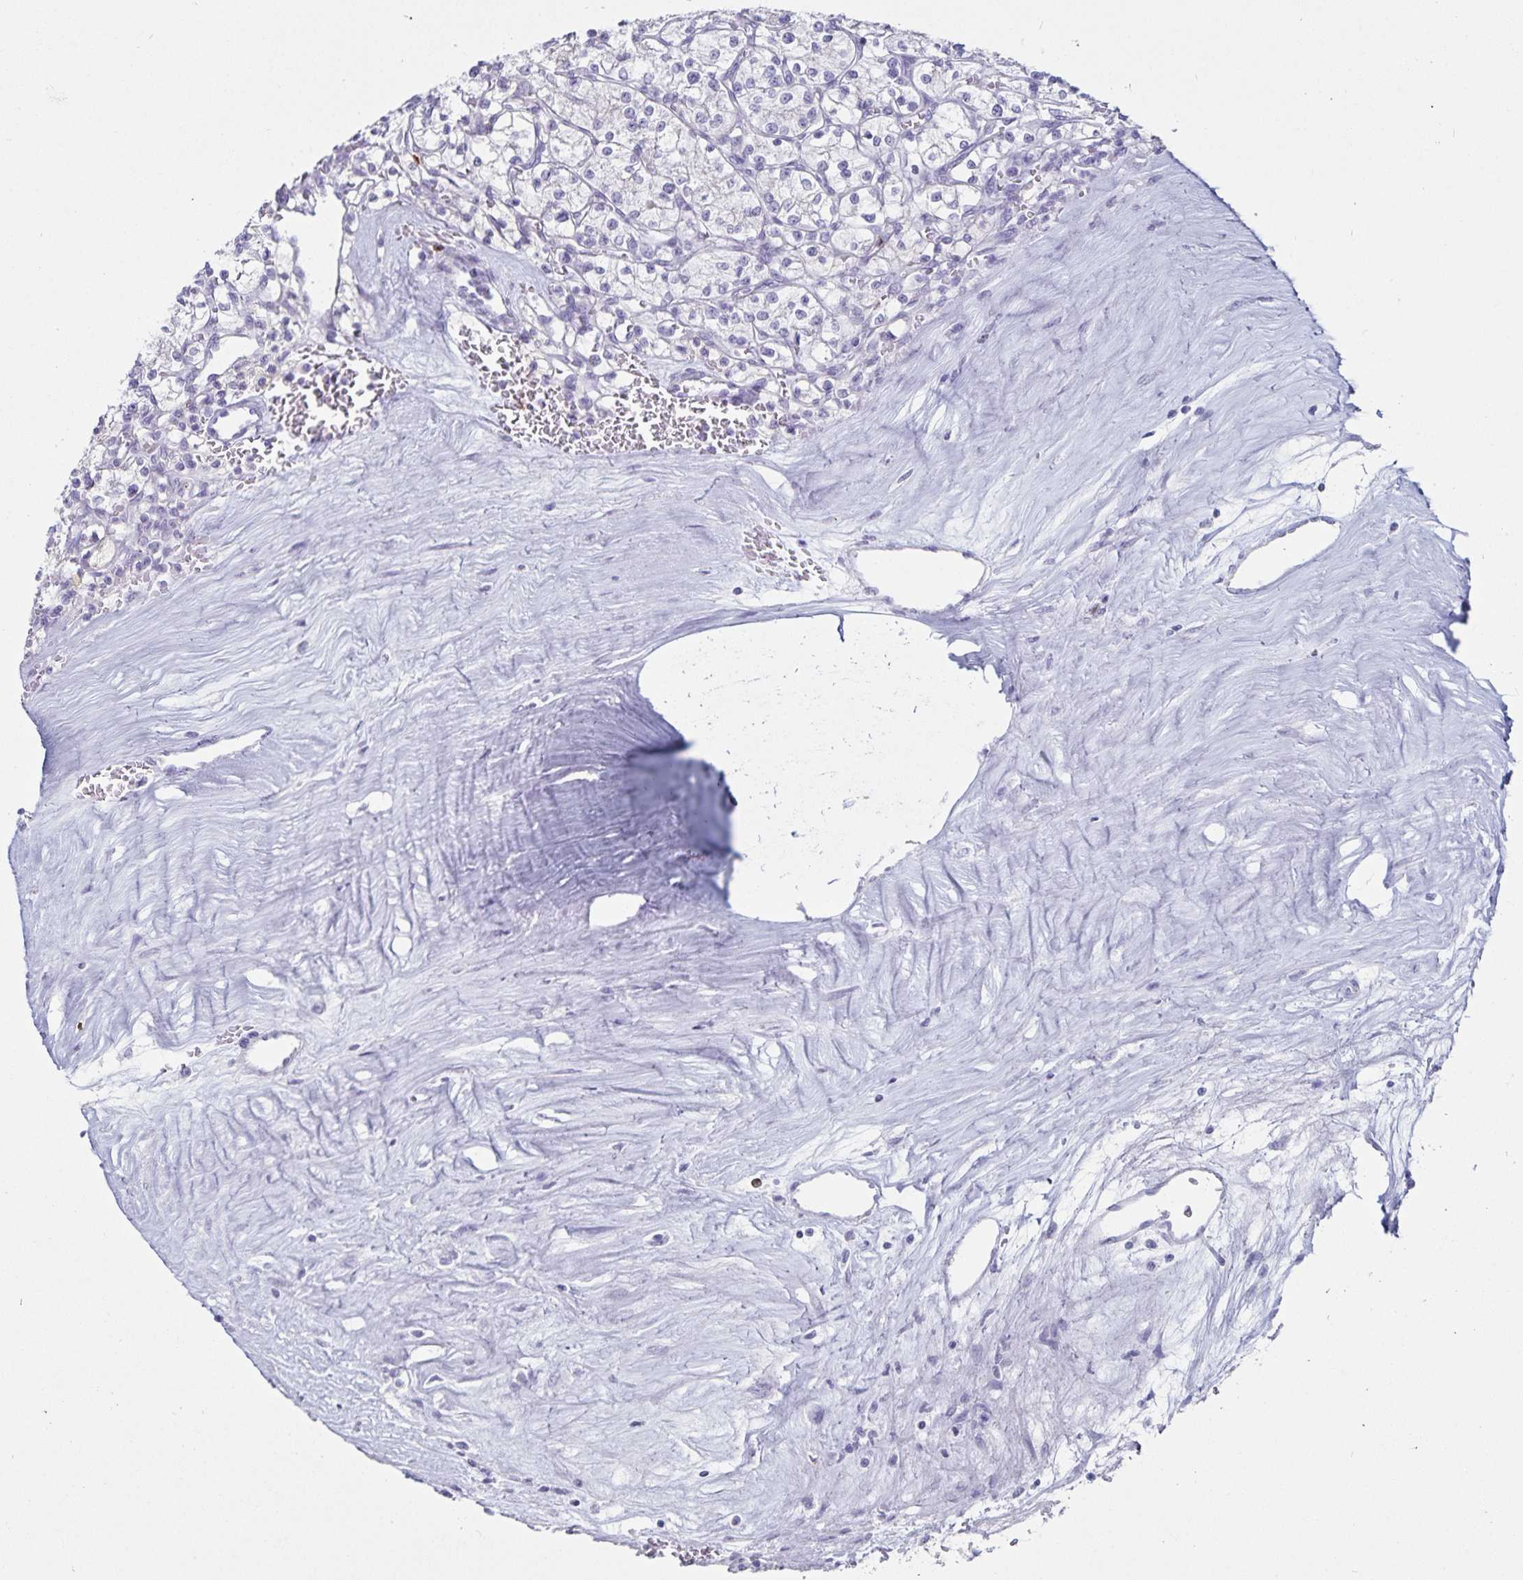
{"staining": {"intensity": "negative", "quantity": "none", "location": "none"}, "tissue": "renal cancer", "cell_type": "Tumor cells", "image_type": "cancer", "snomed": [{"axis": "morphology", "description": "Adenocarcinoma, NOS"}, {"axis": "topography", "description": "Kidney"}], "caption": "Immunohistochemistry (IHC) of human renal adenocarcinoma demonstrates no expression in tumor cells. (DAB (3,3'-diaminobenzidine) immunohistochemistry, high magnification).", "gene": "GNLY", "patient": {"sex": "female", "age": 64}}